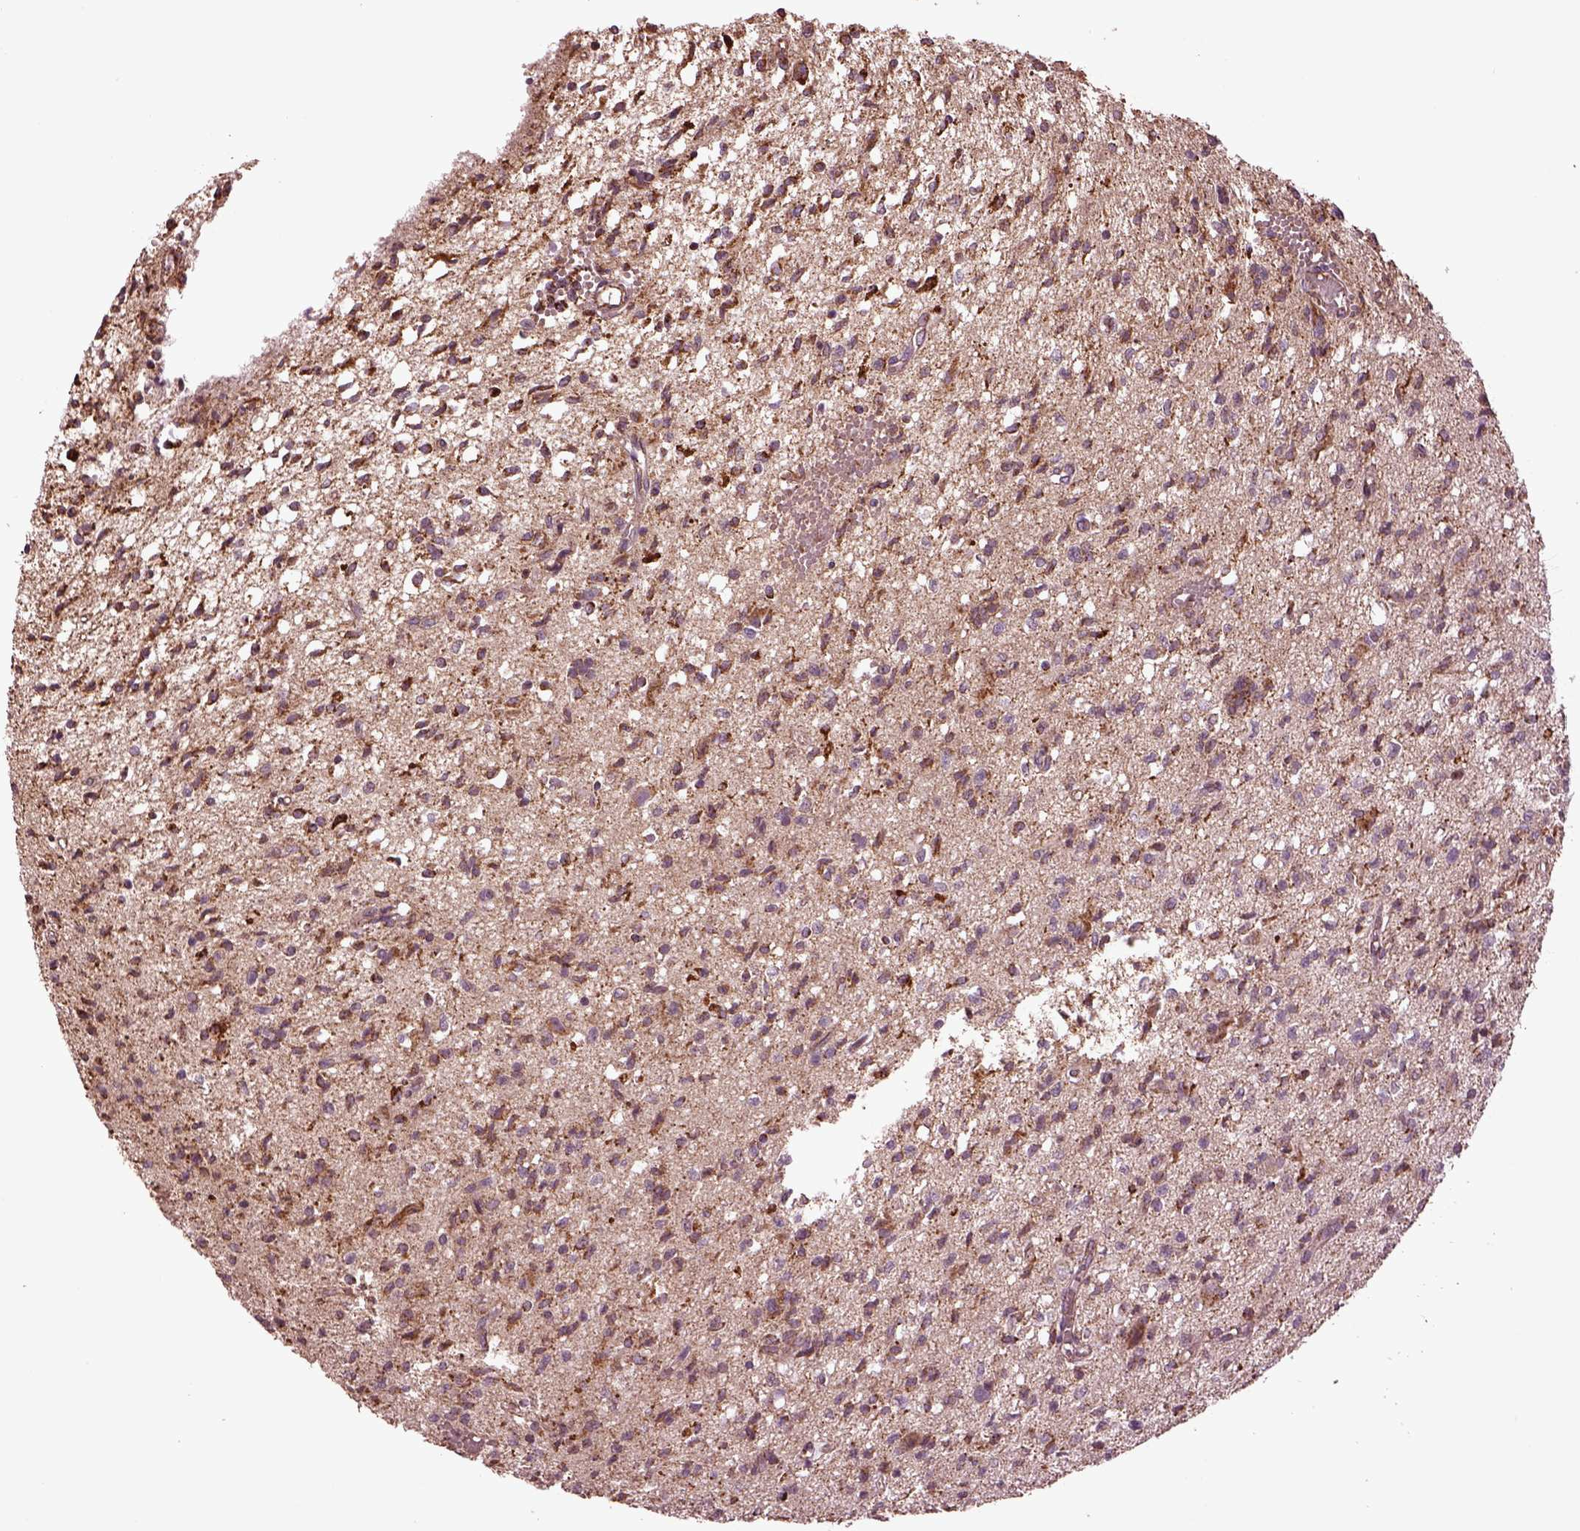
{"staining": {"intensity": "moderate", "quantity": "25%-75%", "location": "cytoplasmic/membranous"}, "tissue": "glioma", "cell_type": "Tumor cells", "image_type": "cancer", "snomed": [{"axis": "morphology", "description": "Glioma, malignant, Low grade"}, {"axis": "topography", "description": "Brain"}], "caption": "Low-grade glioma (malignant) stained with a brown dye shows moderate cytoplasmic/membranous positive positivity in approximately 25%-75% of tumor cells.", "gene": "TMEM254", "patient": {"sex": "male", "age": 64}}